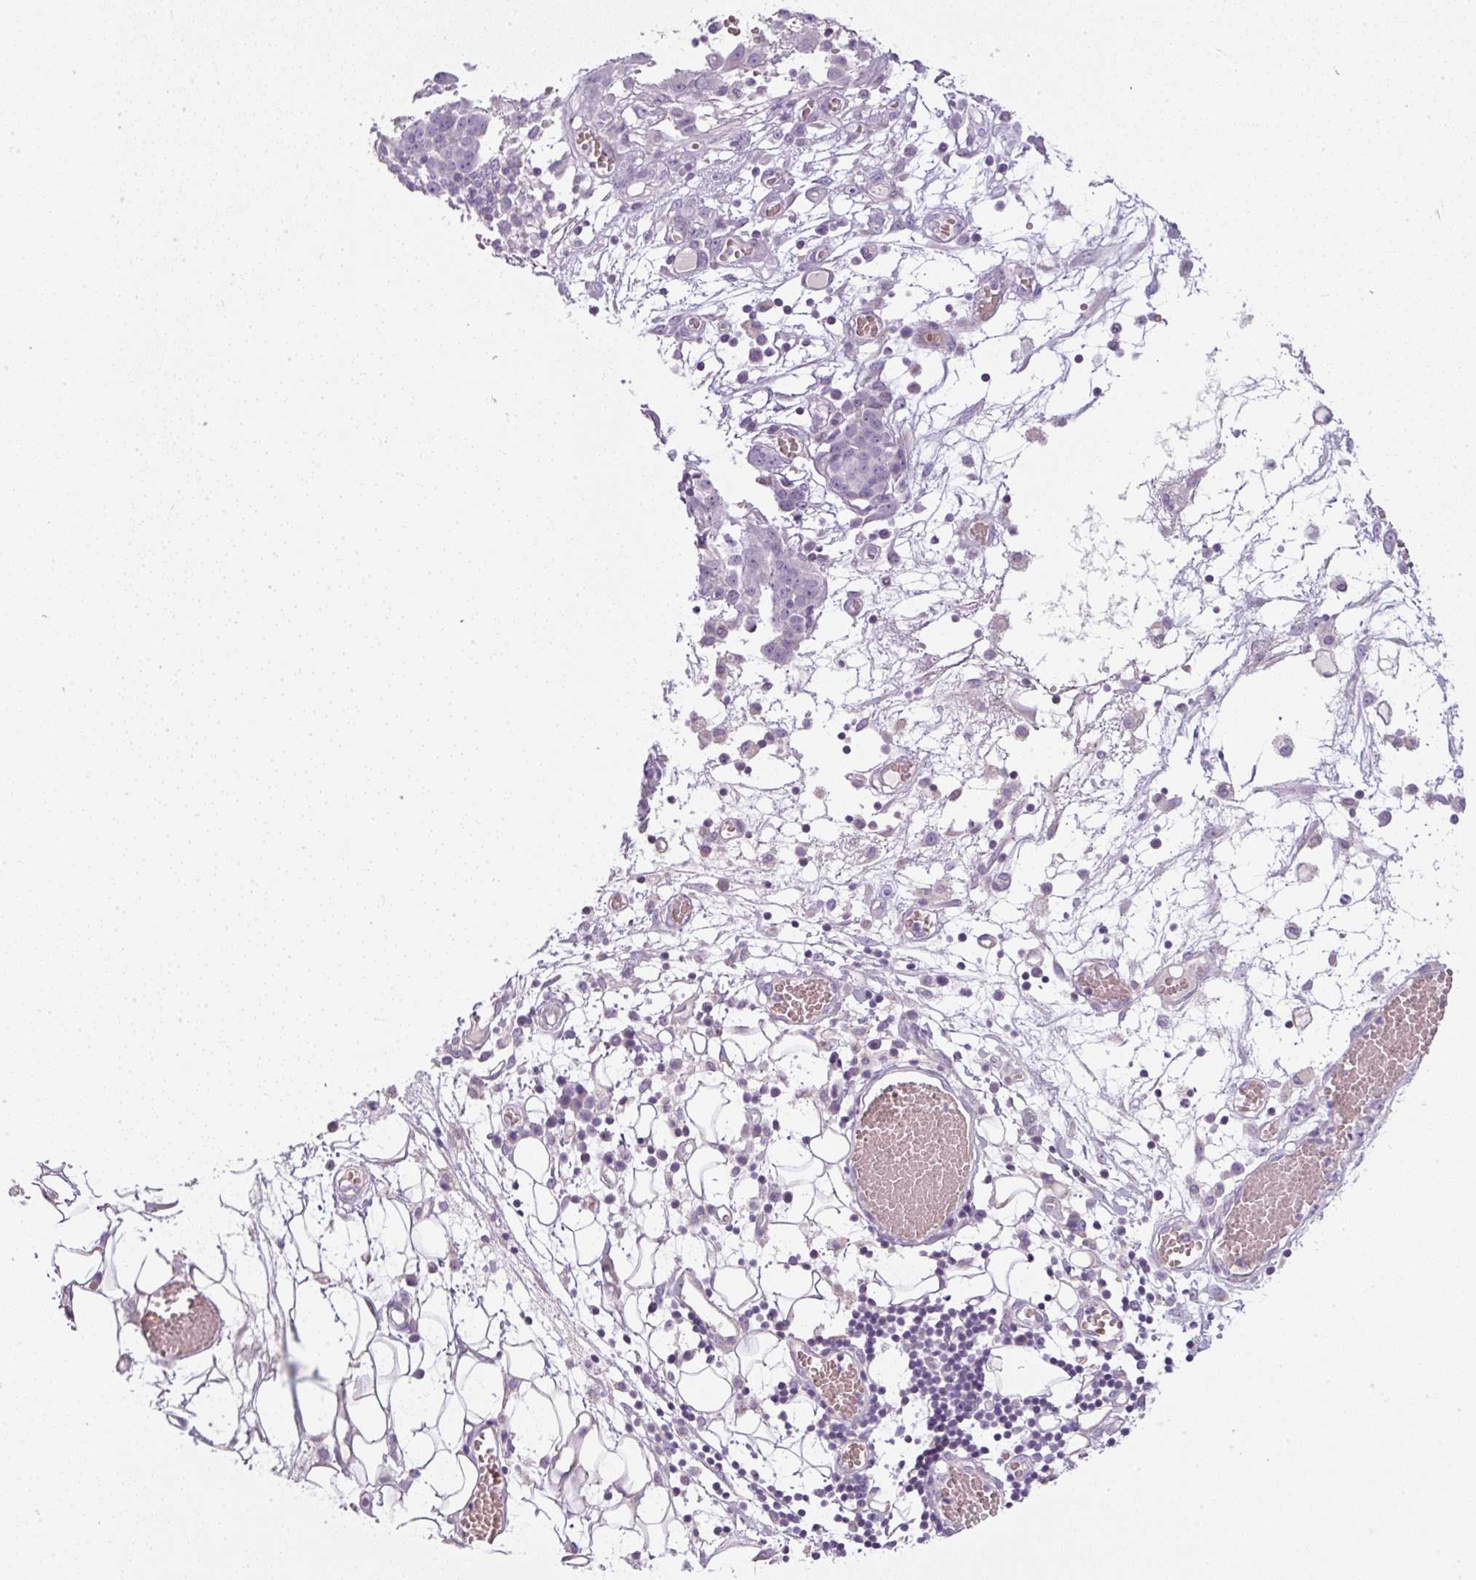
{"staining": {"intensity": "negative", "quantity": "none", "location": "none"}, "tissue": "ovarian cancer", "cell_type": "Tumor cells", "image_type": "cancer", "snomed": [{"axis": "morphology", "description": "Cystadenocarcinoma, serous, NOS"}, {"axis": "topography", "description": "Soft tissue"}, {"axis": "topography", "description": "Ovary"}], "caption": "The immunohistochemistry (IHC) micrograph has no significant expression in tumor cells of ovarian serous cystadenocarcinoma tissue.", "gene": "FGFBP3", "patient": {"sex": "female", "age": 57}}